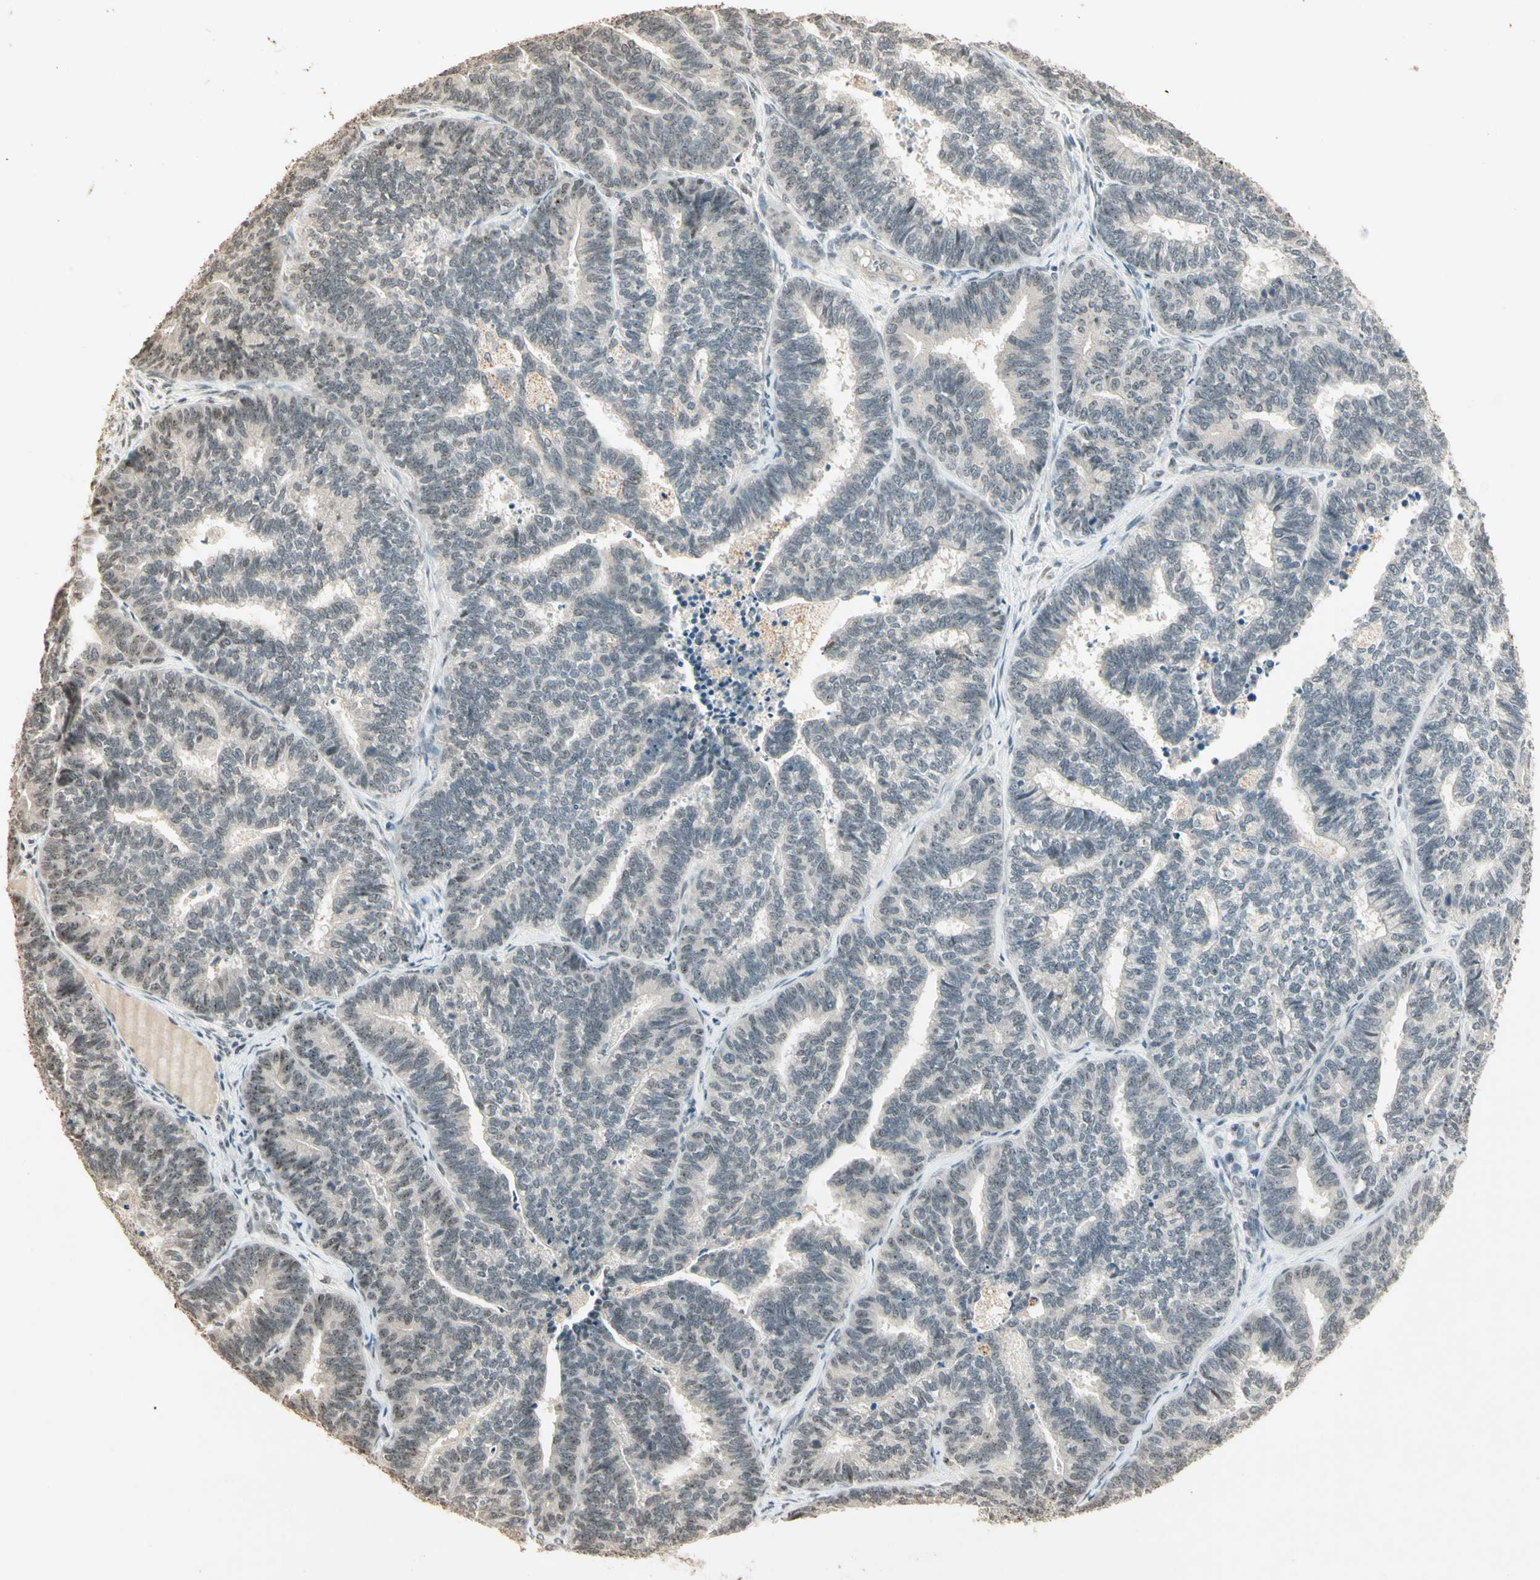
{"staining": {"intensity": "moderate", "quantity": "<25%", "location": "nuclear"}, "tissue": "endometrial cancer", "cell_type": "Tumor cells", "image_type": "cancer", "snomed": [{"axis": "morphology", "description": "Adenocarcinoma, NOS"}, {"axis": "topography", "description": "Endometrium"}], "caption": "This micrograph displays immunohistochemistry (IHC) staining of human endometrial cancer, with low moderate nuclear staining in about <25% of tumor cells.", "gene": "ETV4", "patient": {"sex": "female", "age": 70}}